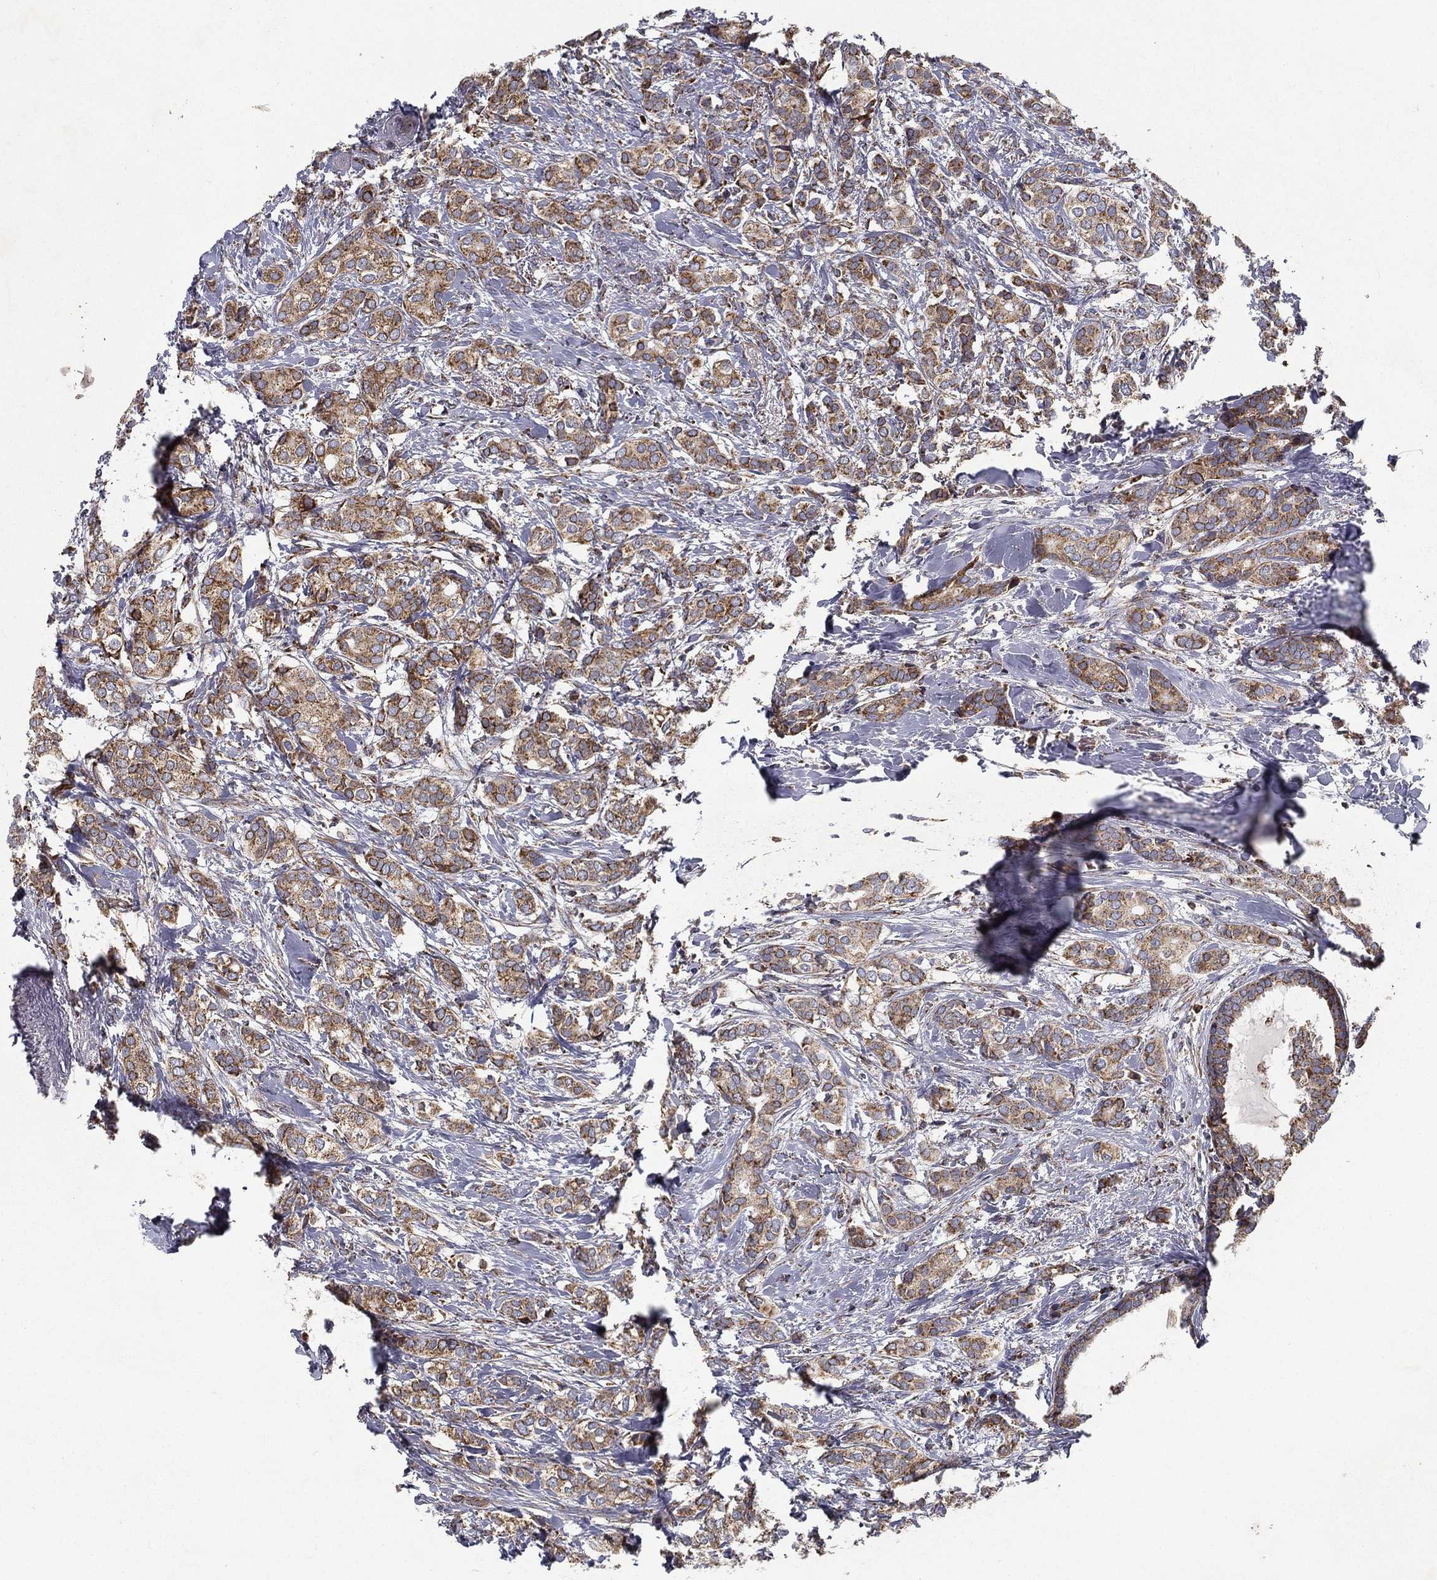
{"staining": {"intensity": "moderate", "quantity": ">75%", "location": "cytoplasmic/membranous"}, "tissue": "breast cancer", "cell_type": "Tumor cells", "image_type": "cancer", "snomed": [{"axis": "morphology", "description": "Duct carcinoma"}, {"axis": "topography", "description": "Breast"}], "caption": "The immunohistochemical stain shows moderate cytoplasmic/membranous expression in tumor cells of breast cancer (intraductal carcinoma) tissue.", "gene": "MT-CYB", "patient": {"sex": "female", "age": 73}}